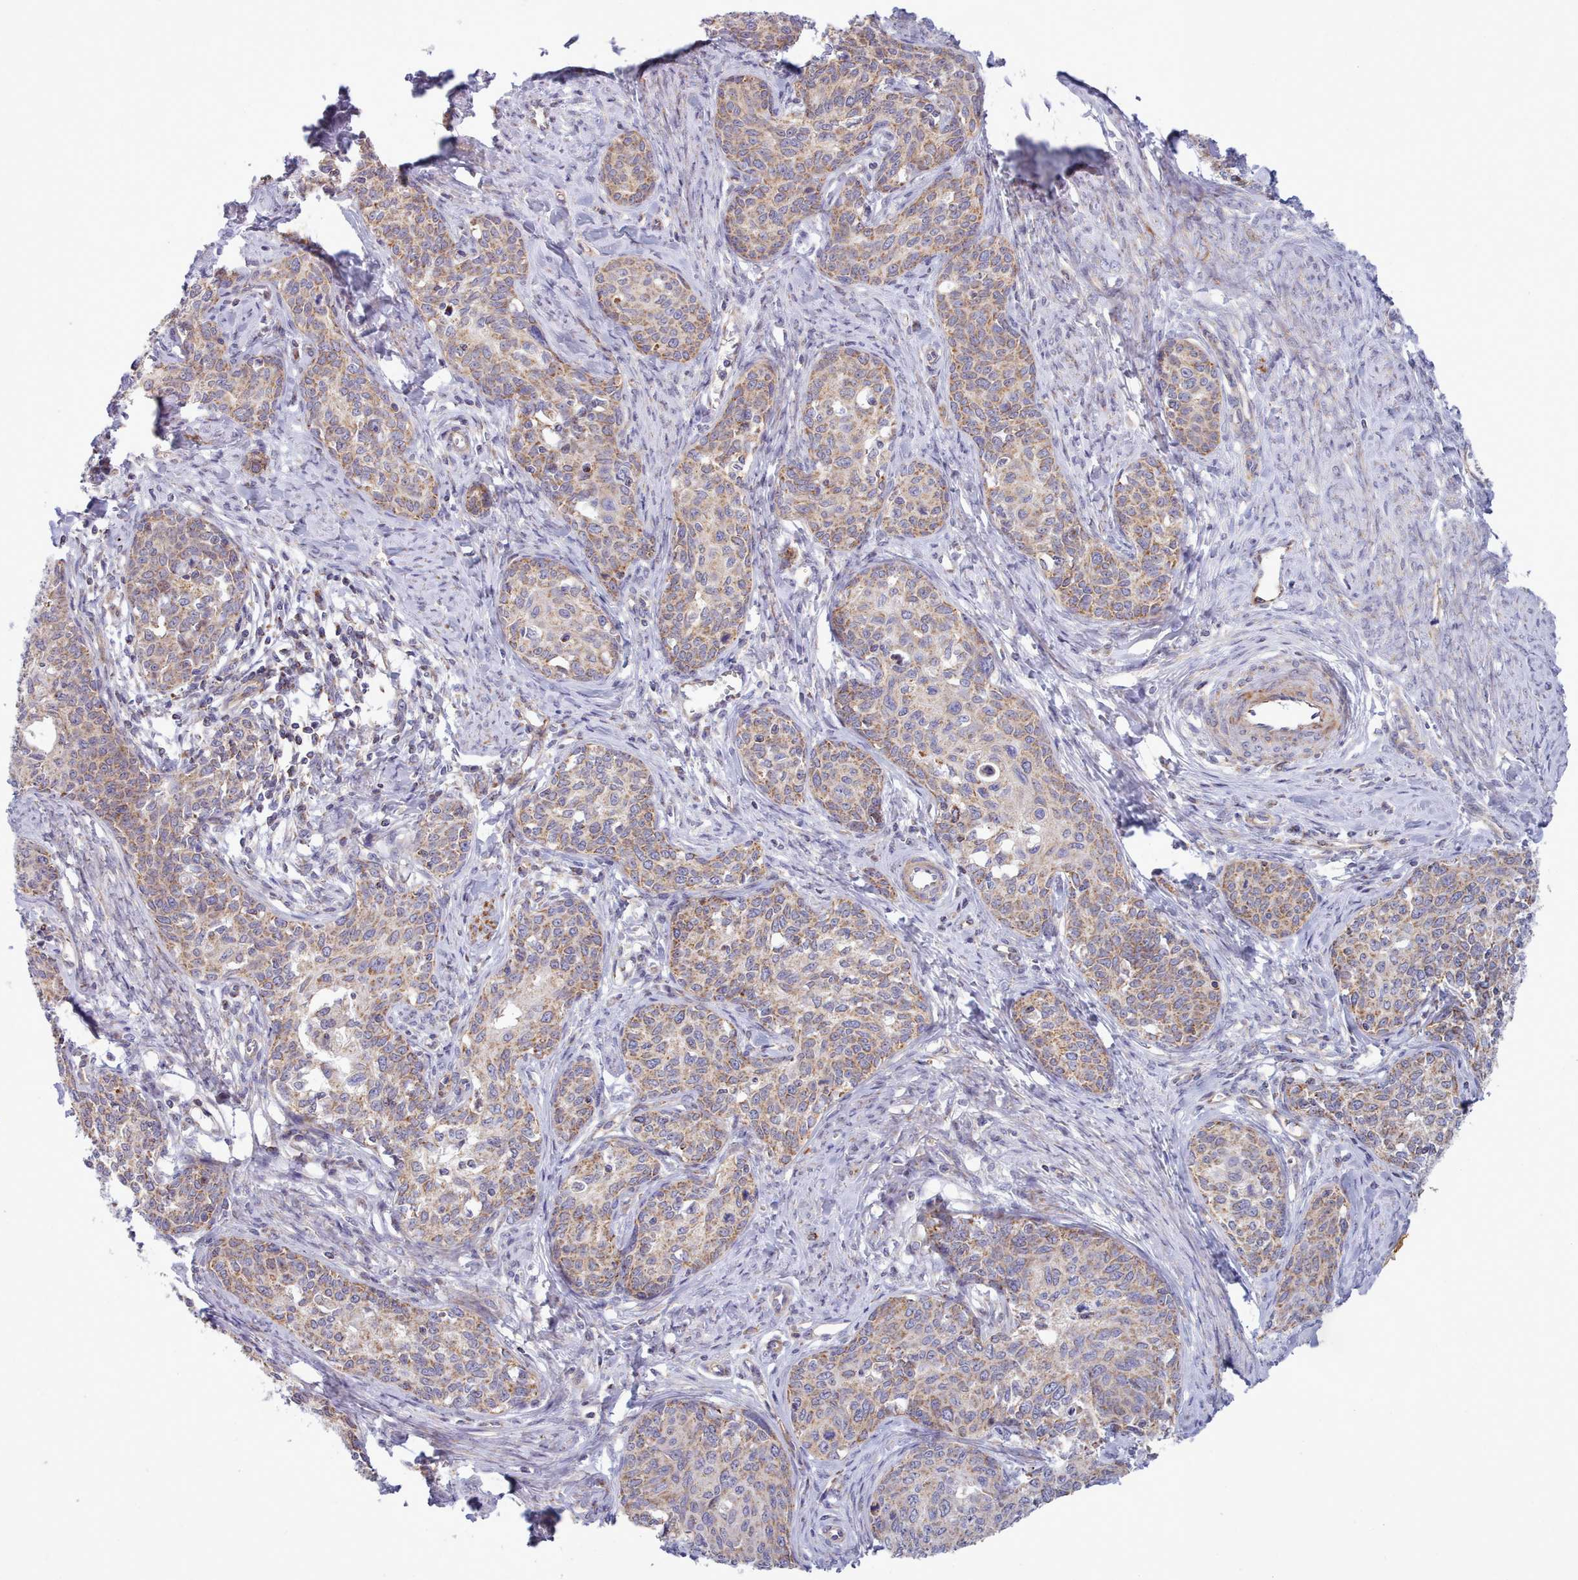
{"staining": {"intensity": "weak", "quantity": ">75%", "location": "cytoplasmic/membranous"}, "tissue": "cervical cancer", "cell_type": "Tumor cells", "image_type": "cancer", "snomed": [{"axis": "morphology", "description": "Squamous cell carcinoma, NOS"}, {"axis": "morphology", "description": "Adenocarcinoma, NOS"}, {"axis": "topography", "description": "Cervix"}], "caption": "Immunohistochemical staining of human cervical squamous cell carcinoma displays low levels of weak cytoplasmic/membranous protein staining in about >75% of tumor cells.", "gene": "MRPL21", "patient": {"sex": "female", "age": 52}}